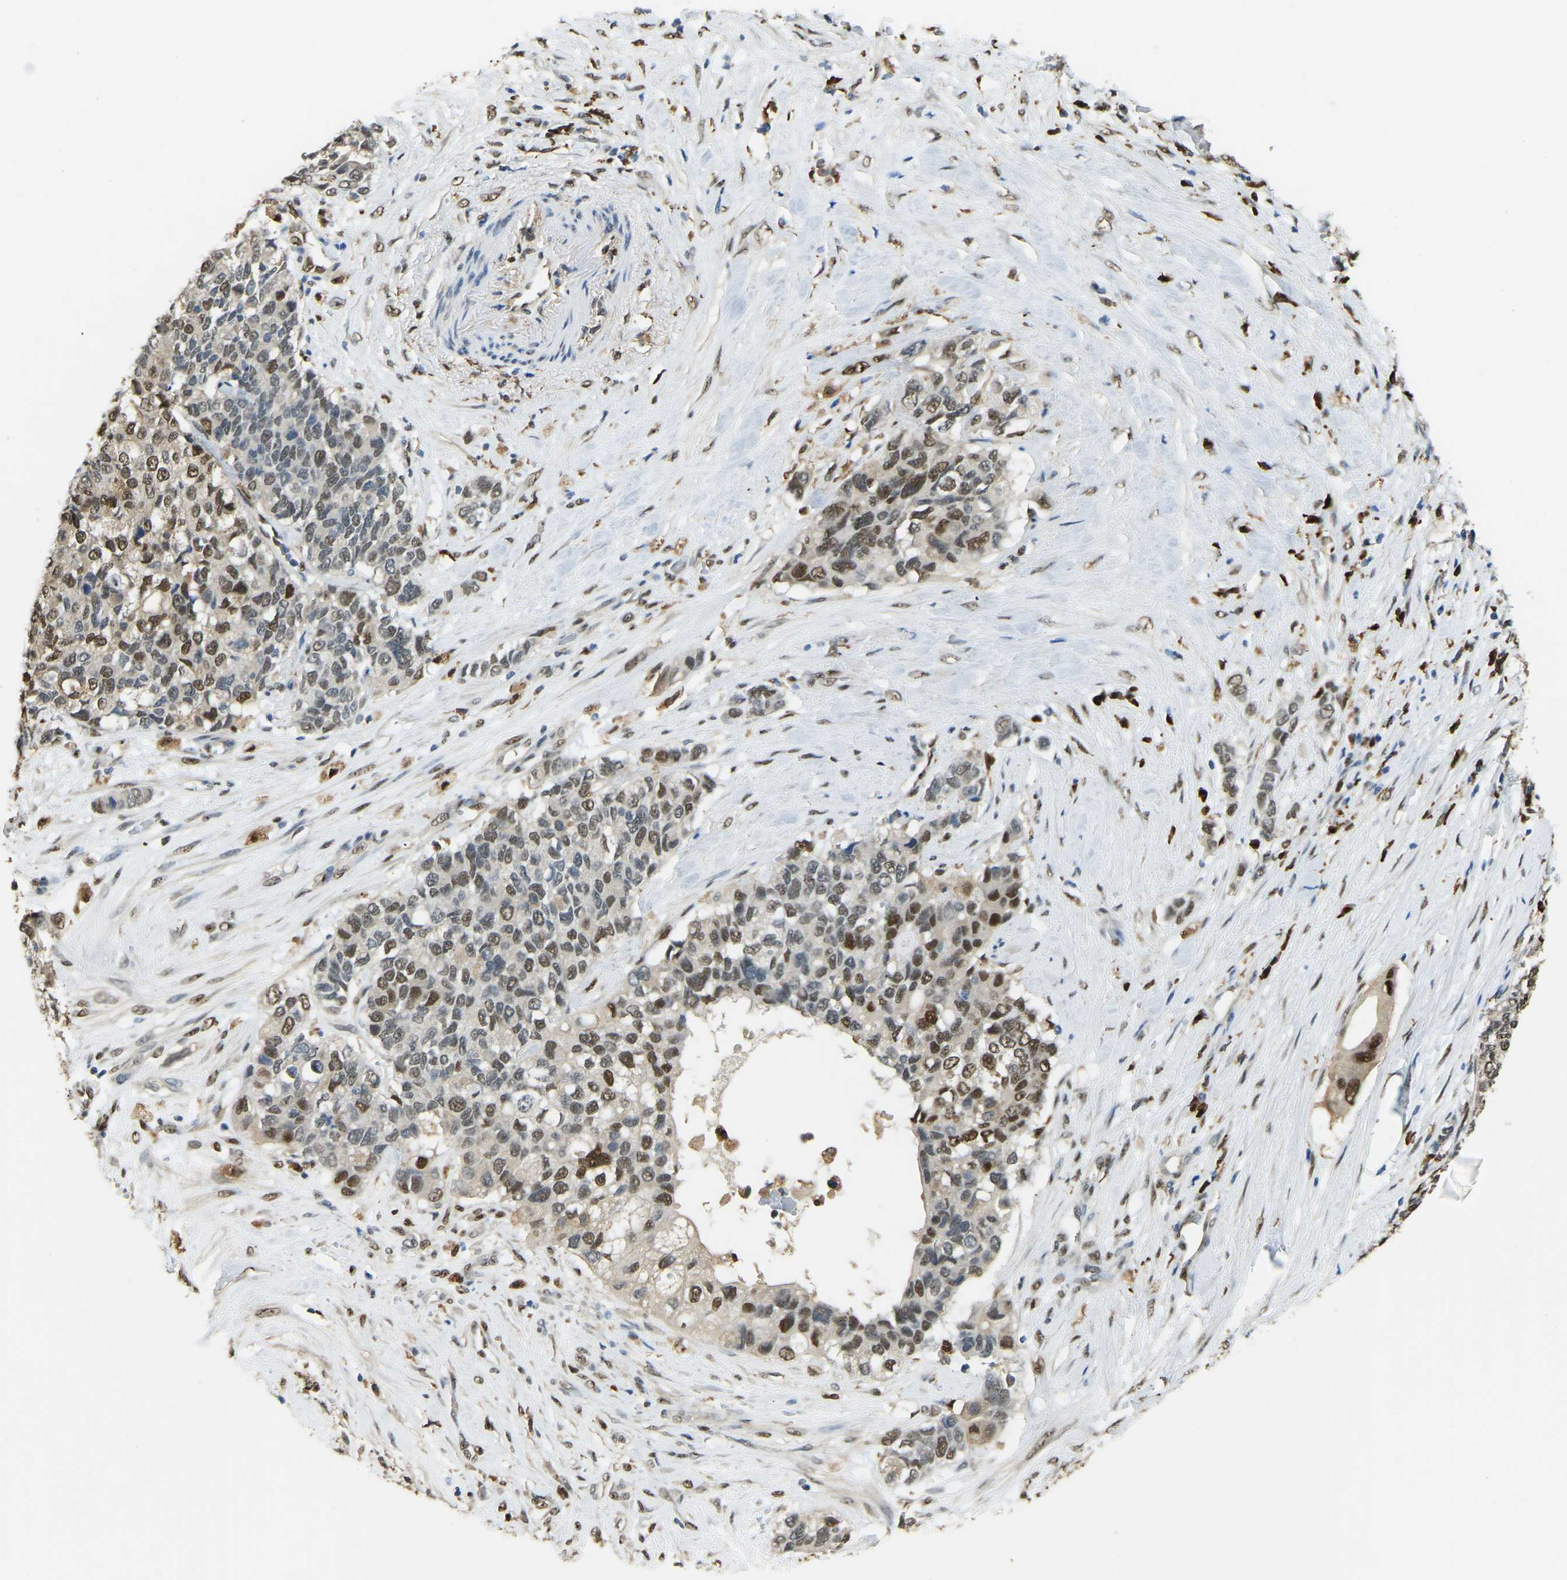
{"staining": {"intensity": "strong", "quantity": ">75%", "location": "cytoplasmic/membranous,nuclear"}, "tissue": "pancreatic cancer", "cell_type": "Tumor cells", "image_type": "cancer", "snomed": [{"axis": "morphology", "description": "Adenocarcinoma, NOS"}, {"axis": "topography", "description": "Pancreas"}], "caption": "Protein staining displays strong cytoplasmic/membranous and nuclear staining in approximately >75% of tumor cells in pancreatic adenocarcinoma. (Stains: DAB (3,3'-diaminobenzidine) in brown, nuclei in blue, Microscopy: brightfield microscopy at high magnification).", "gene": "NANS", "patient": {"sex": "female", "age": 56}}